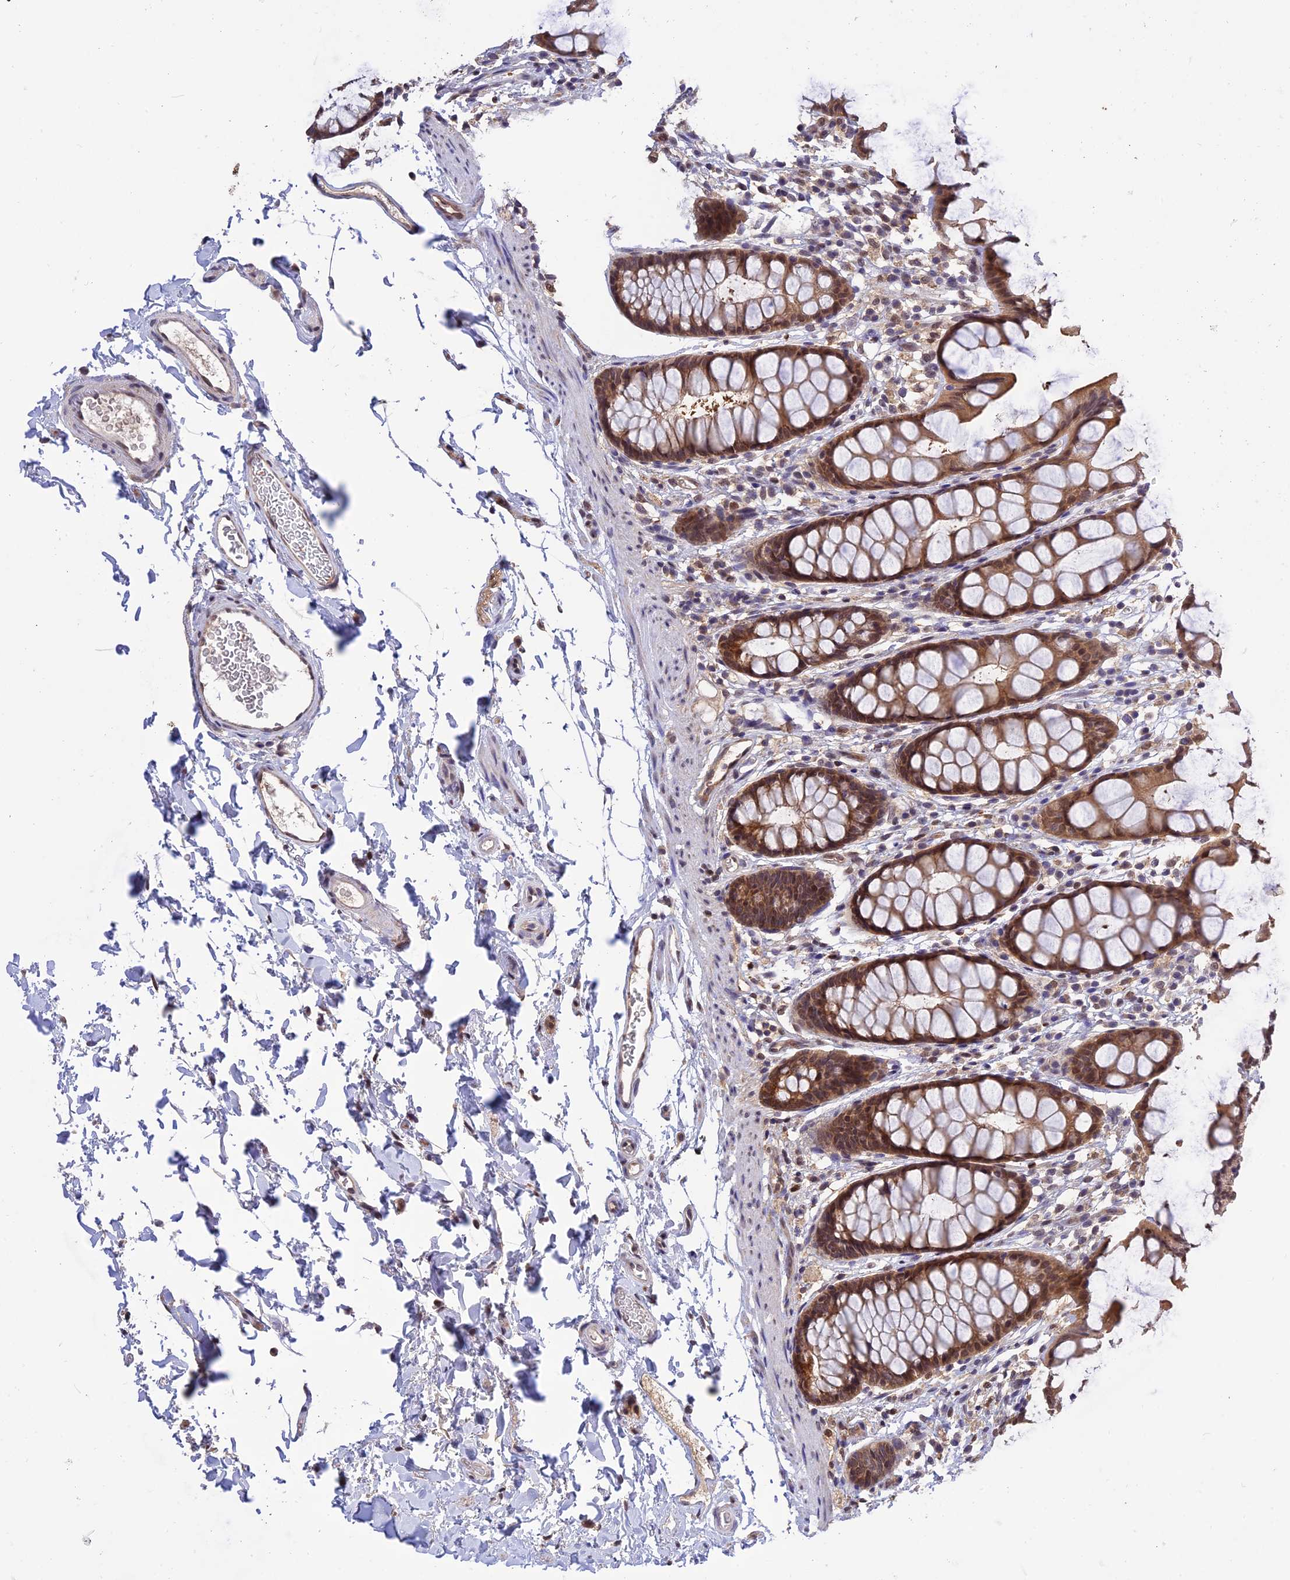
{"staining": {"intensity": "moderate", "quantity": ">75%", "location": "cytoplasmic/membranous,nuclear"}, "tissue": "rectum", "cell_type": "Glandular cells", "image_type": "normal", "snomed": [{"axis": "morphology", "description": "Normal tissue, NOS"}, {"axis": "topography", "description": "Rectum"}], "caption": "Immunohistochemical staining of unremarkable rectum demonstrates >75% levels of moderate cytoplasmic/membranous,nuclear protein staining in about >75% of glandular cells. The staining is performed using DAB brown chromogen to label protein expression. The nuclei are counter-stained blue using hematoxylin.", "gene": "MNS1", "patient": {"sex": "female", "age": 65}}